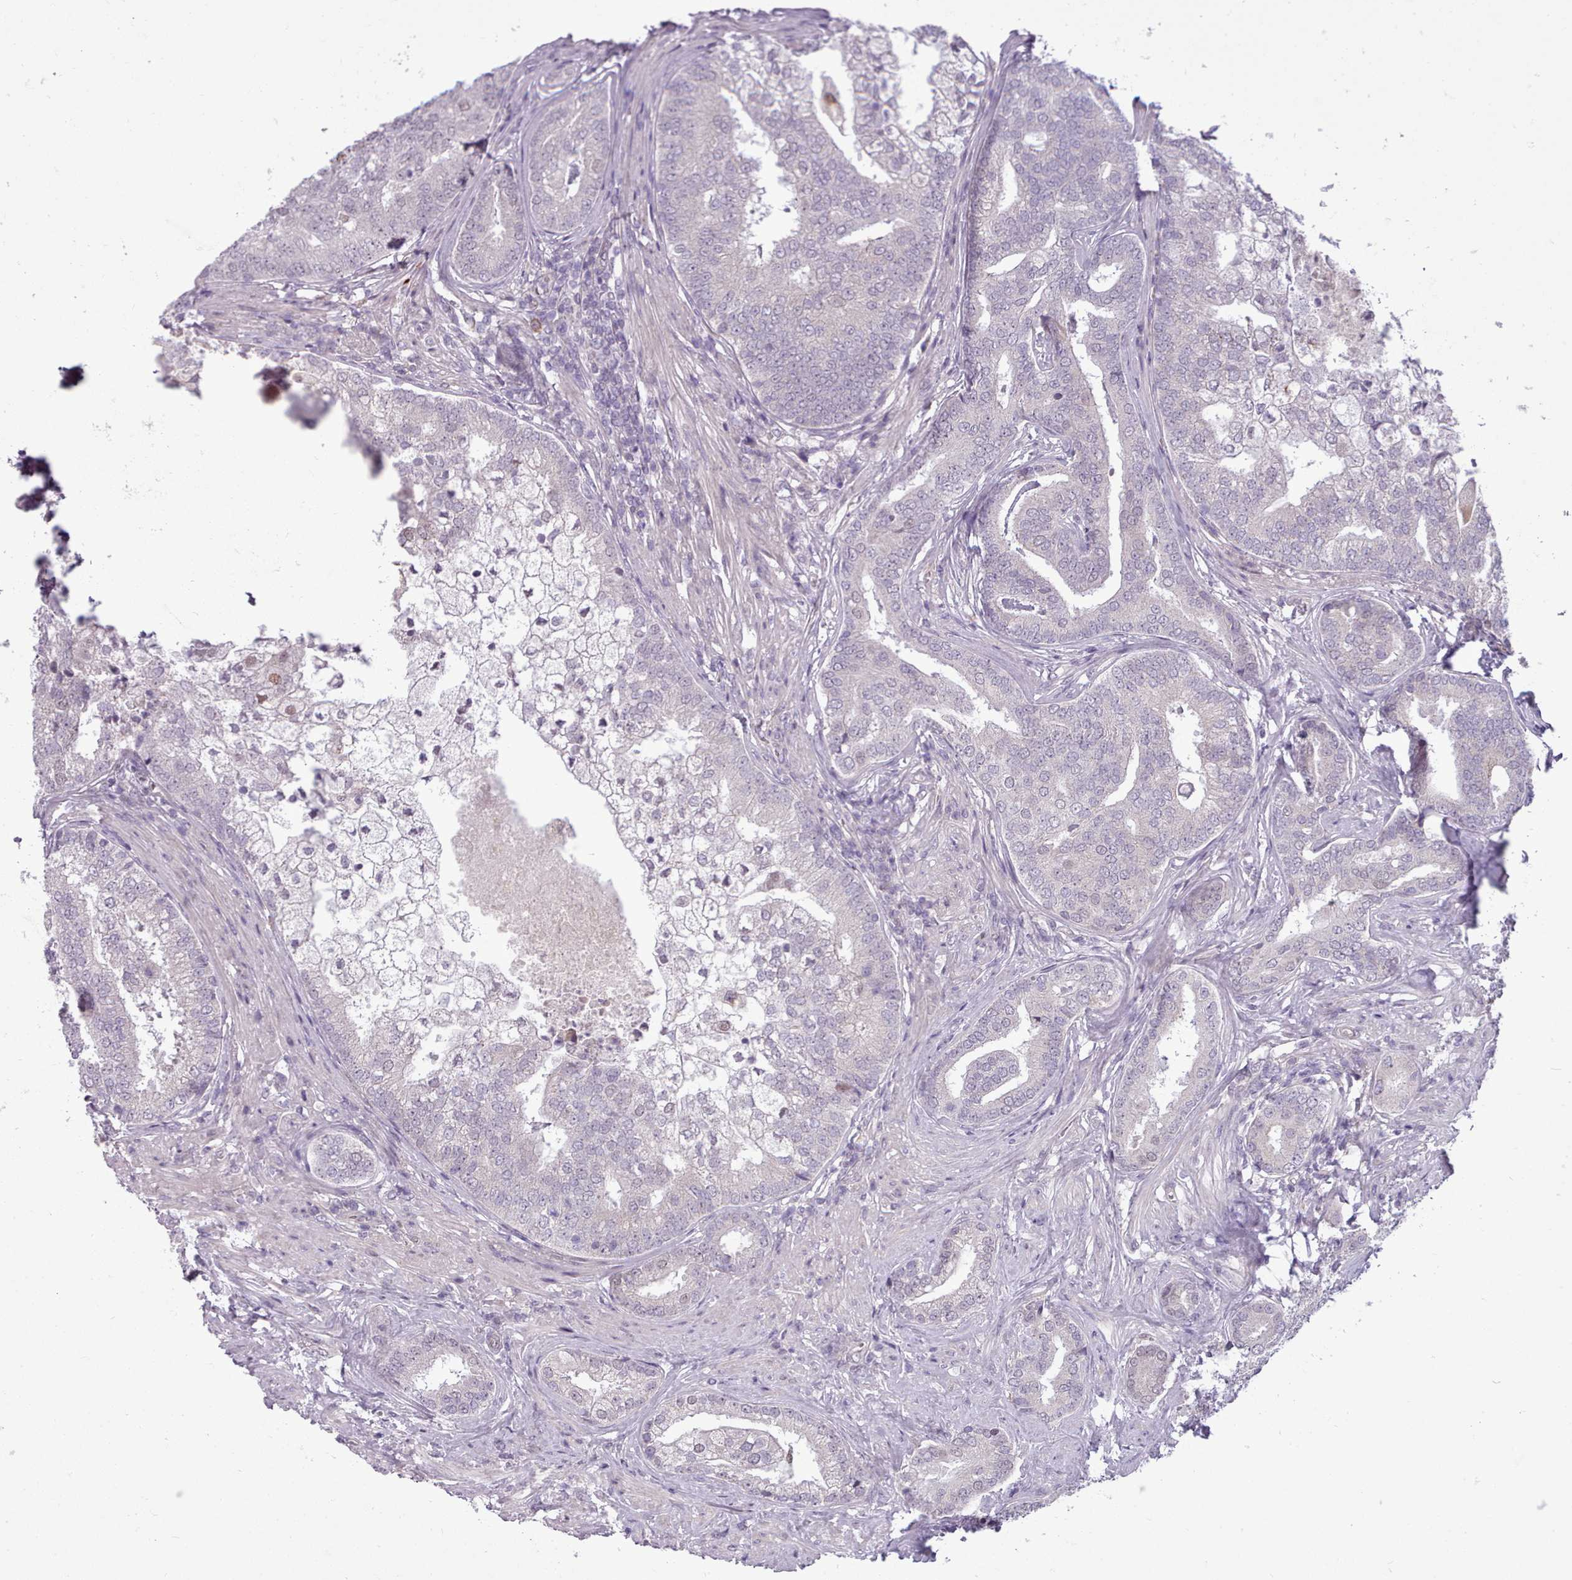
{"staining": {"intensity": "negative", "quantity": "none", "location": "none"}, "tissue": "prostate cancer", "cell_type": "Tumor cells", "image_type": "cancer", "snomed": [{"axis": "morphology", "description": "Adenocarcinoma, High grade"}, {"axis": "topography", "description": "Prostate"}], "caption": "IHC micrograph of neoplastic tissue: human prostate adenocarcinoma (high-grade) stained with DAB (3,3'-diaminobenzidine) shows no significant protein expression in tumor cells. Brightfield microscopy of IHC stained with DAB (brown) and hematoxylin (blue), captured at high magnification.", "gene": "SLURP1", "patient": {"sex": "male", "age": 55}}